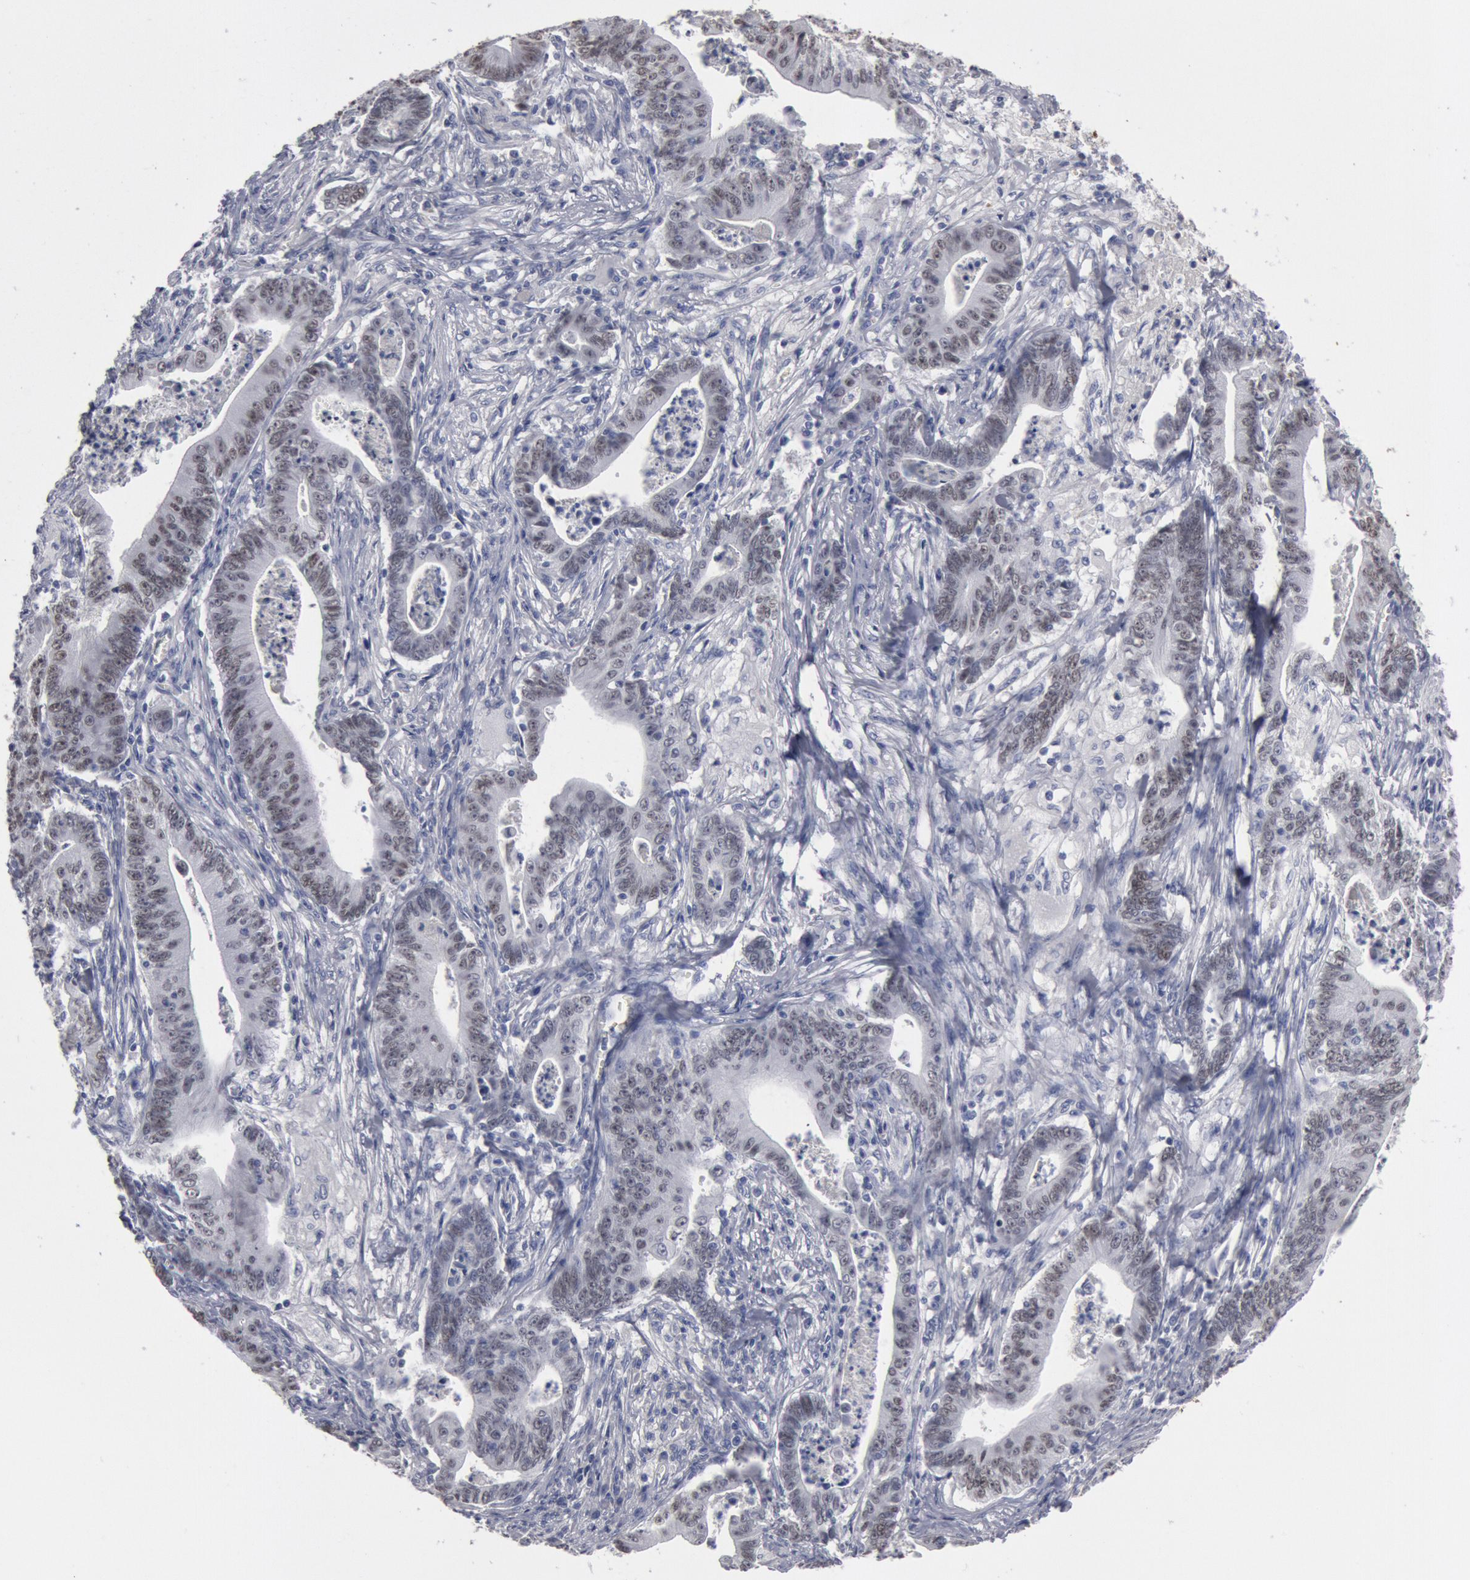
{"staining": {"intensity": "weak", "quantity": "25%-75%", "location": "nuclear"}, "tissue": "stomach cancer", "cell_type": "Tumor cells", "image_type": "cancer", "snomed": [{"axis": "morphology", "description": "Adenocarcinoma, NOS"}, {"axis": "topography", "description": "Stomach, lower"}], "caption": "There is low levels of weak nuclear positivity in tumor cells of stomach cancer (adenocarcinoma), as demonstrated by immunohistochemical staining (brown color).", "gene": "FOXA2", "patient": {"sex": "female", "age": 86}}